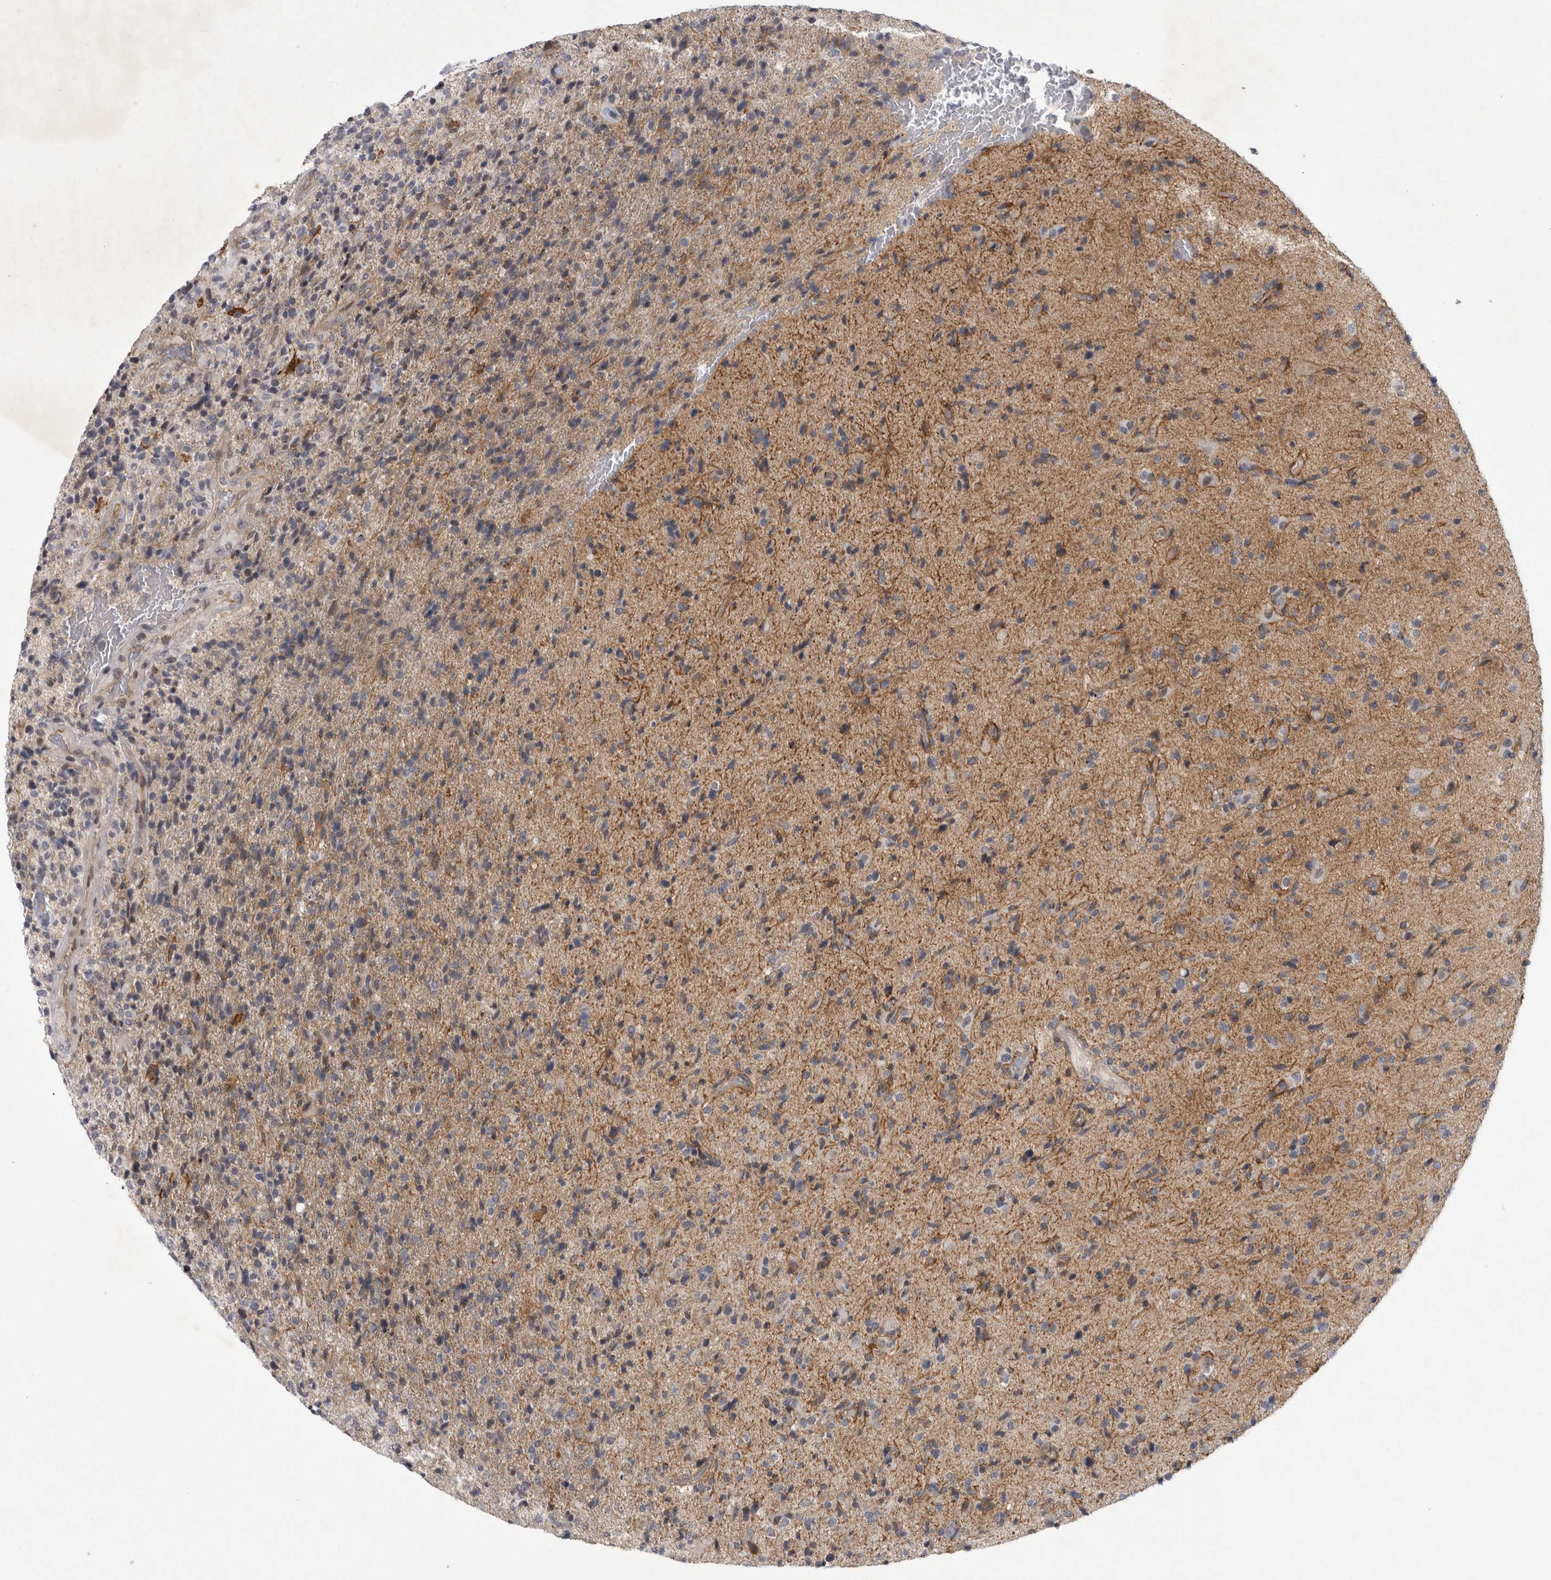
{"staining": {"intensity": "weak", "quantity": "25%-75%", "location": "cytoplasmic/membranous"}, "tissue": "glioma", "cell_type": "Tumor cells", "image_type": "cancer", "snomed": [{"axis": "morphology", "description": "Glioma, malignant, High grade"}, {"axis": "topography", "description": "Brain"}], "caption": "Human glioma stained with a protein marker demonstrates weak staining in tumor cells.", "gene": "PARP11", "patient": {"sex": "male", "age": 72}}